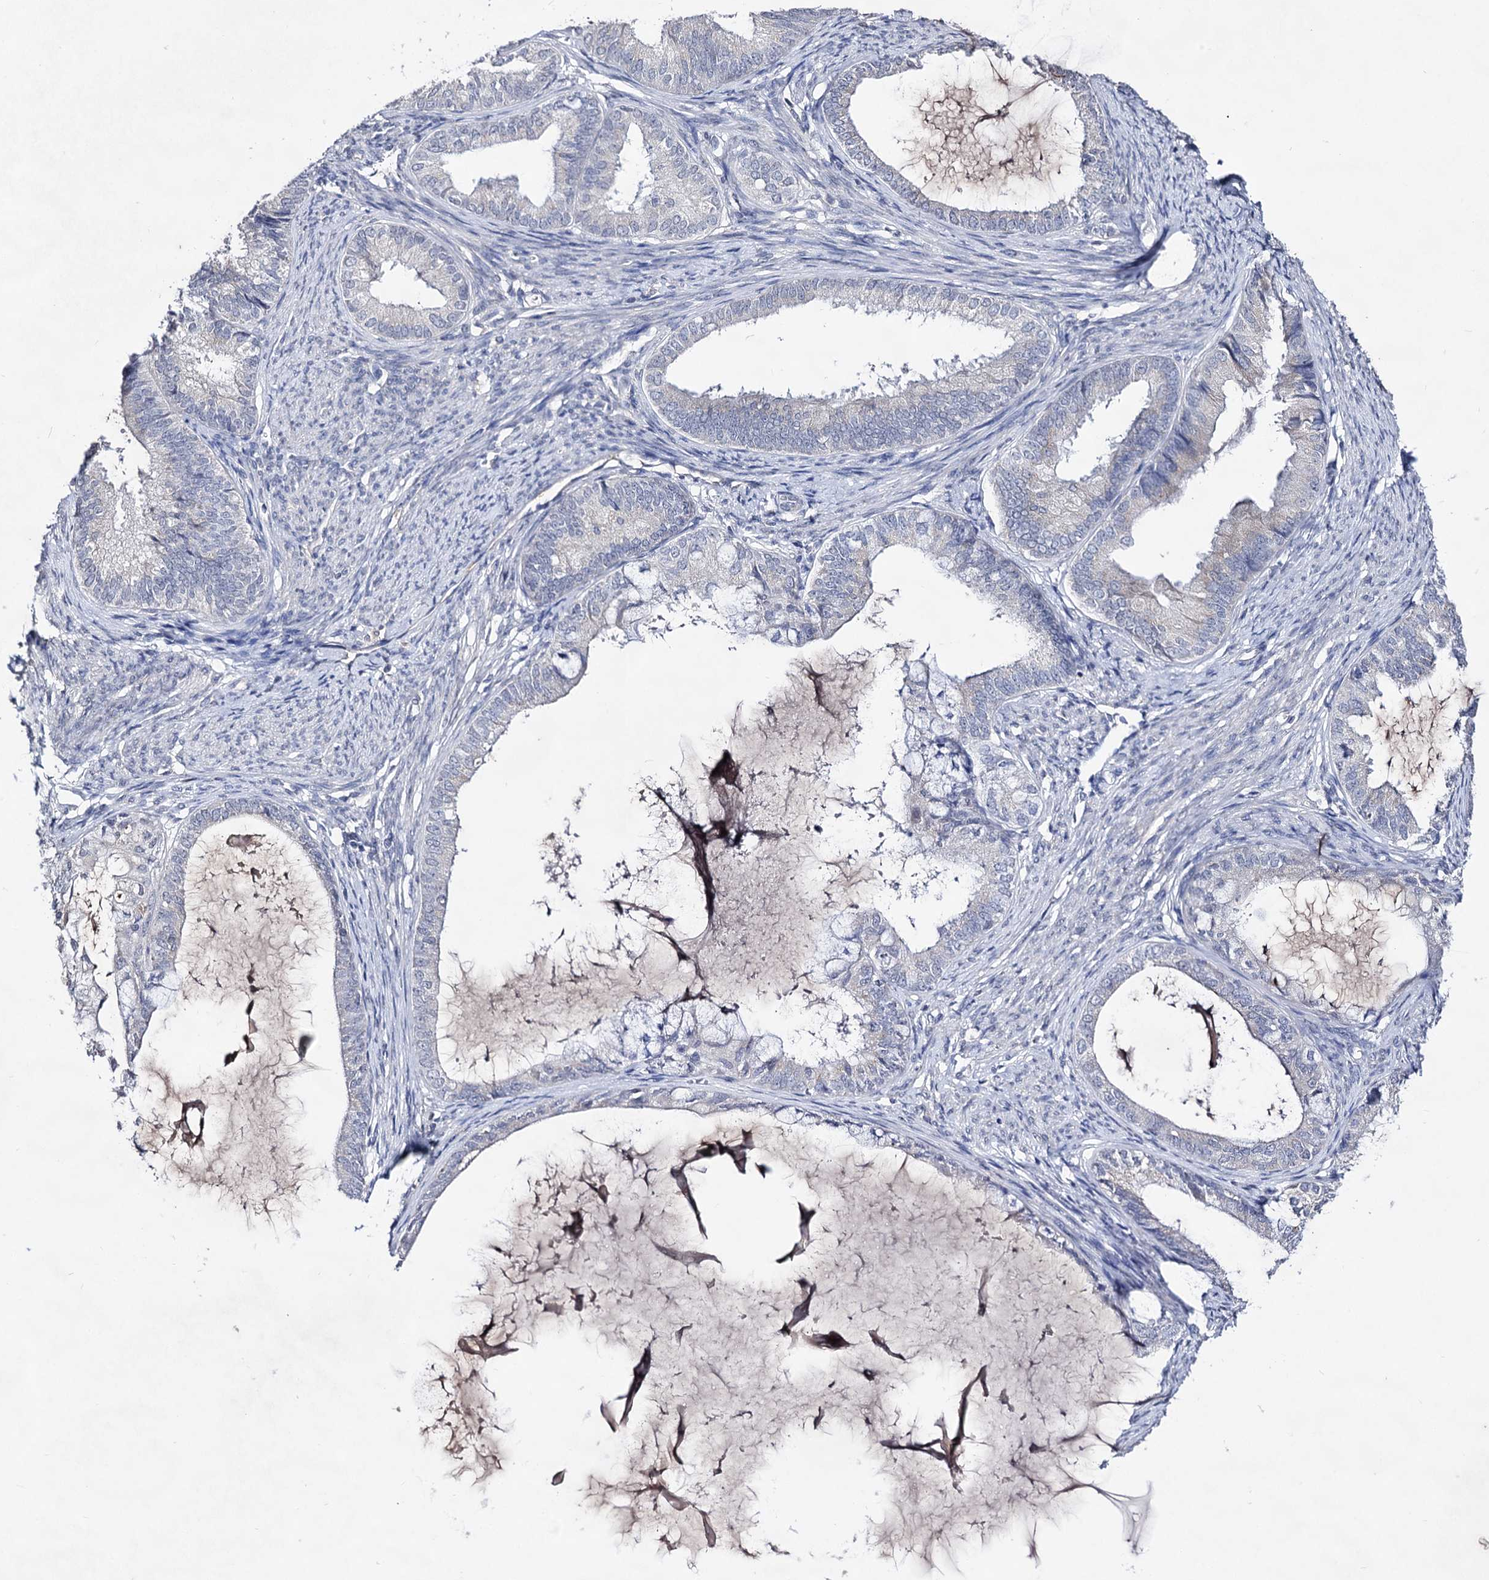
{"staining": {"intensity": "negative", "quantity": "none", "location": "none"}, "tissue": "endometrial cancer", "cell_type": "Tumor cells", "image_type": "cancer", "snomed": [{"axis": "morphology", "description": "Adenocarcinoma, NOS"}, {"axis": "topography", "description": "Endometrium"}], "caption": "Adenocarcinoma (endometrial) stained for a protein using IHC displays no staining tumor cells.", "gene": "PLIN1", "patient": {"sex": "female", "age": 86}}